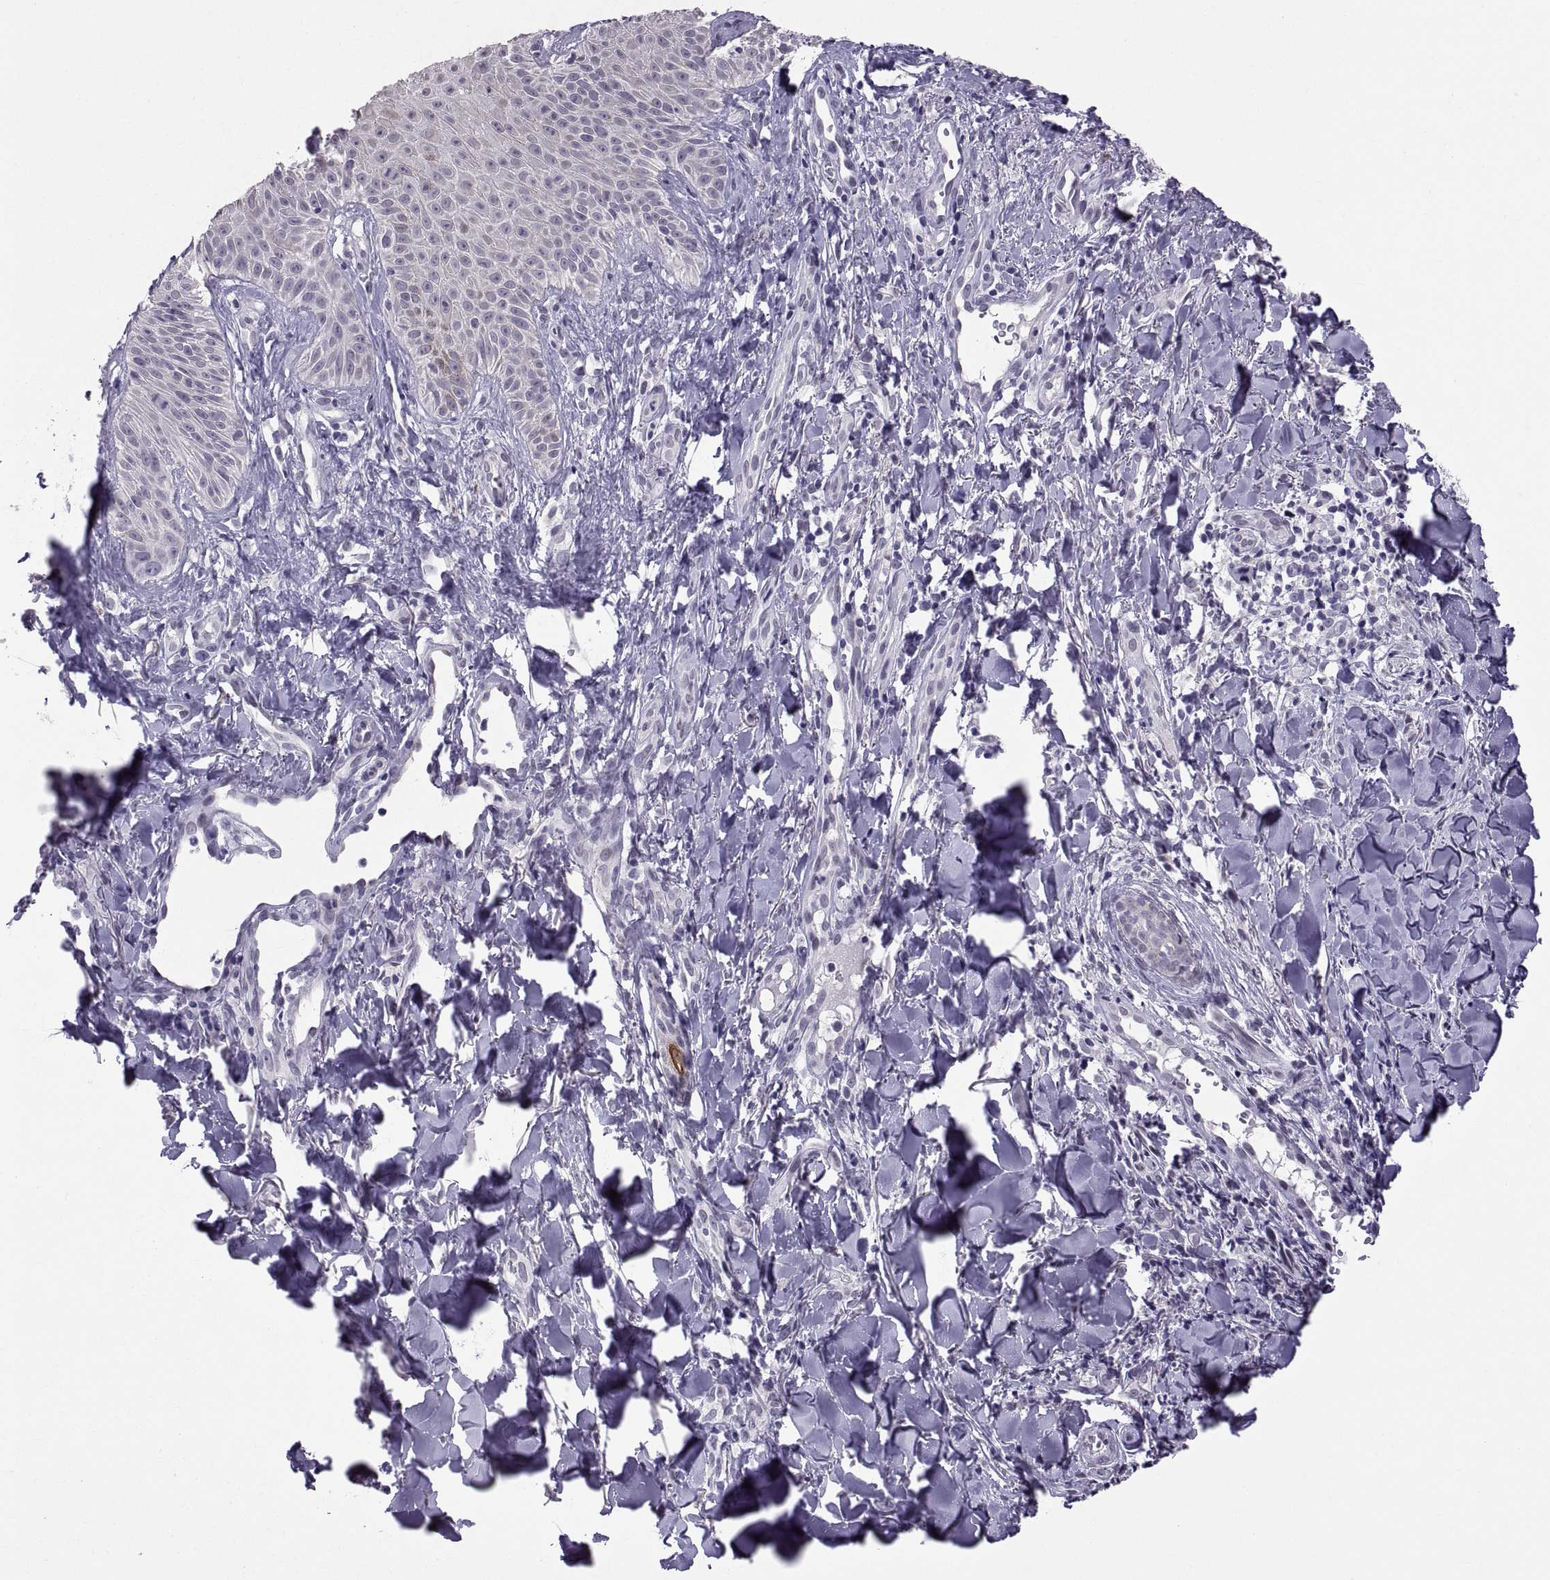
{"staining": {"intensity": "negative", "quantity": "none", "location": "none"}, "tissue": "melanoma", "cell_type": "Tumor cells", "image_type": "cancer", "snomed": [{"axis": "morphology", "description": "Malignant melanoma, NOS"}, {"axis": "topography", "description": "Skin"}], "caption": "Malignant melanoma stained for a protein using IHC shows no expression tumor cells.", "gene": "KRT77", "patient": {"sex": "male", "age": 67}}